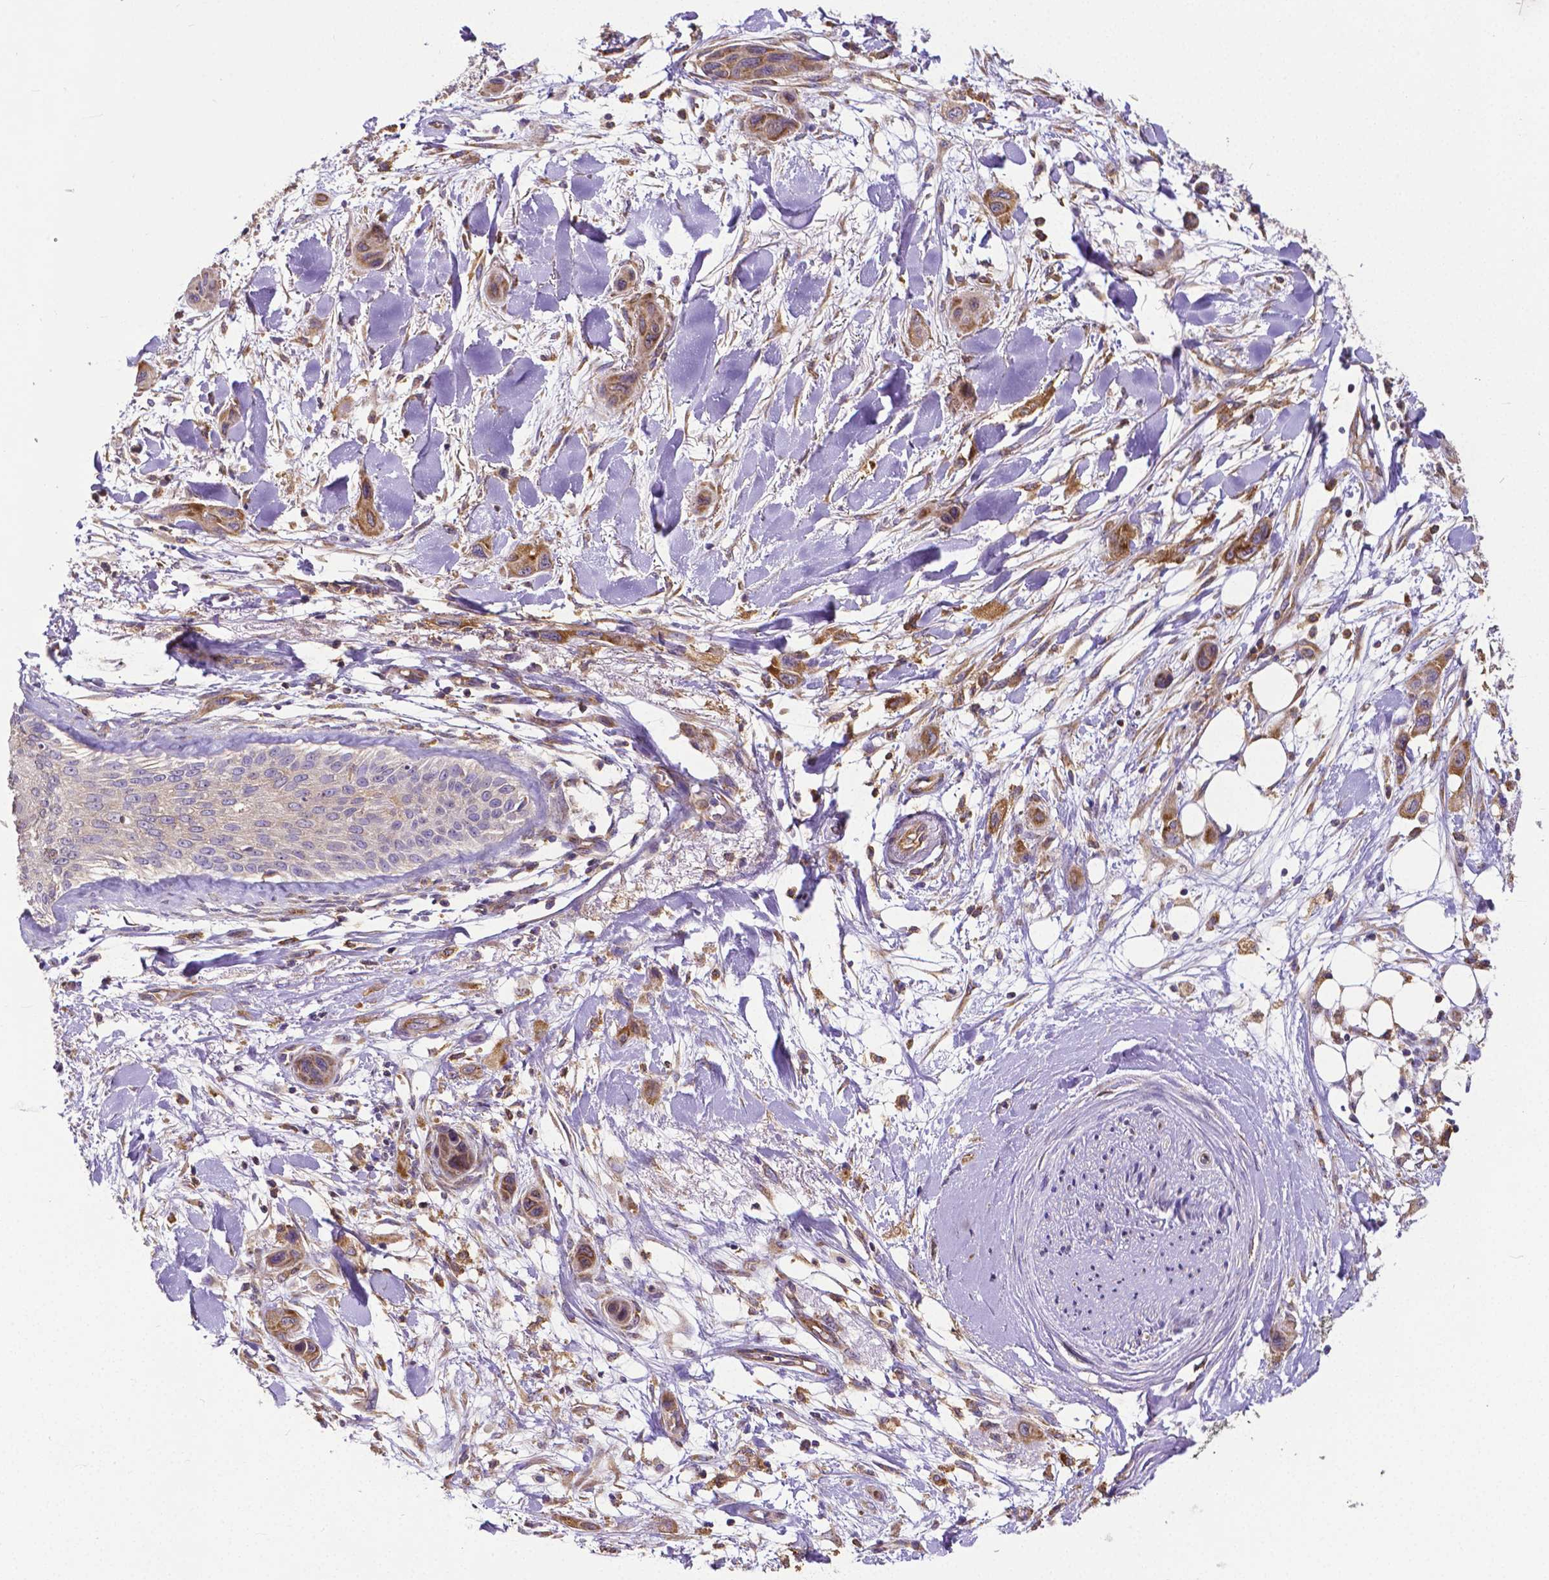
{"staining": {"intensity": "moderate", "quantity": ">75%", "location": "cytoplasmic/membranous"}, "tissue": "skin cancer", "cell_type": "Tumor cells", "image_type": "cancer", "snomed": [{"axis": "morphology", "description": "Squamous cell carcinoma, NOS"}, {"axis": "topography", "description": "Skin"}], "caption": "Moderate cytoplasmic/membranous staining is seen in approximately >75% of tumor cells in squamous cell carcinoma (skin).", "gene": "DICER1", "patient": {"sex": "male", "age": 79}}